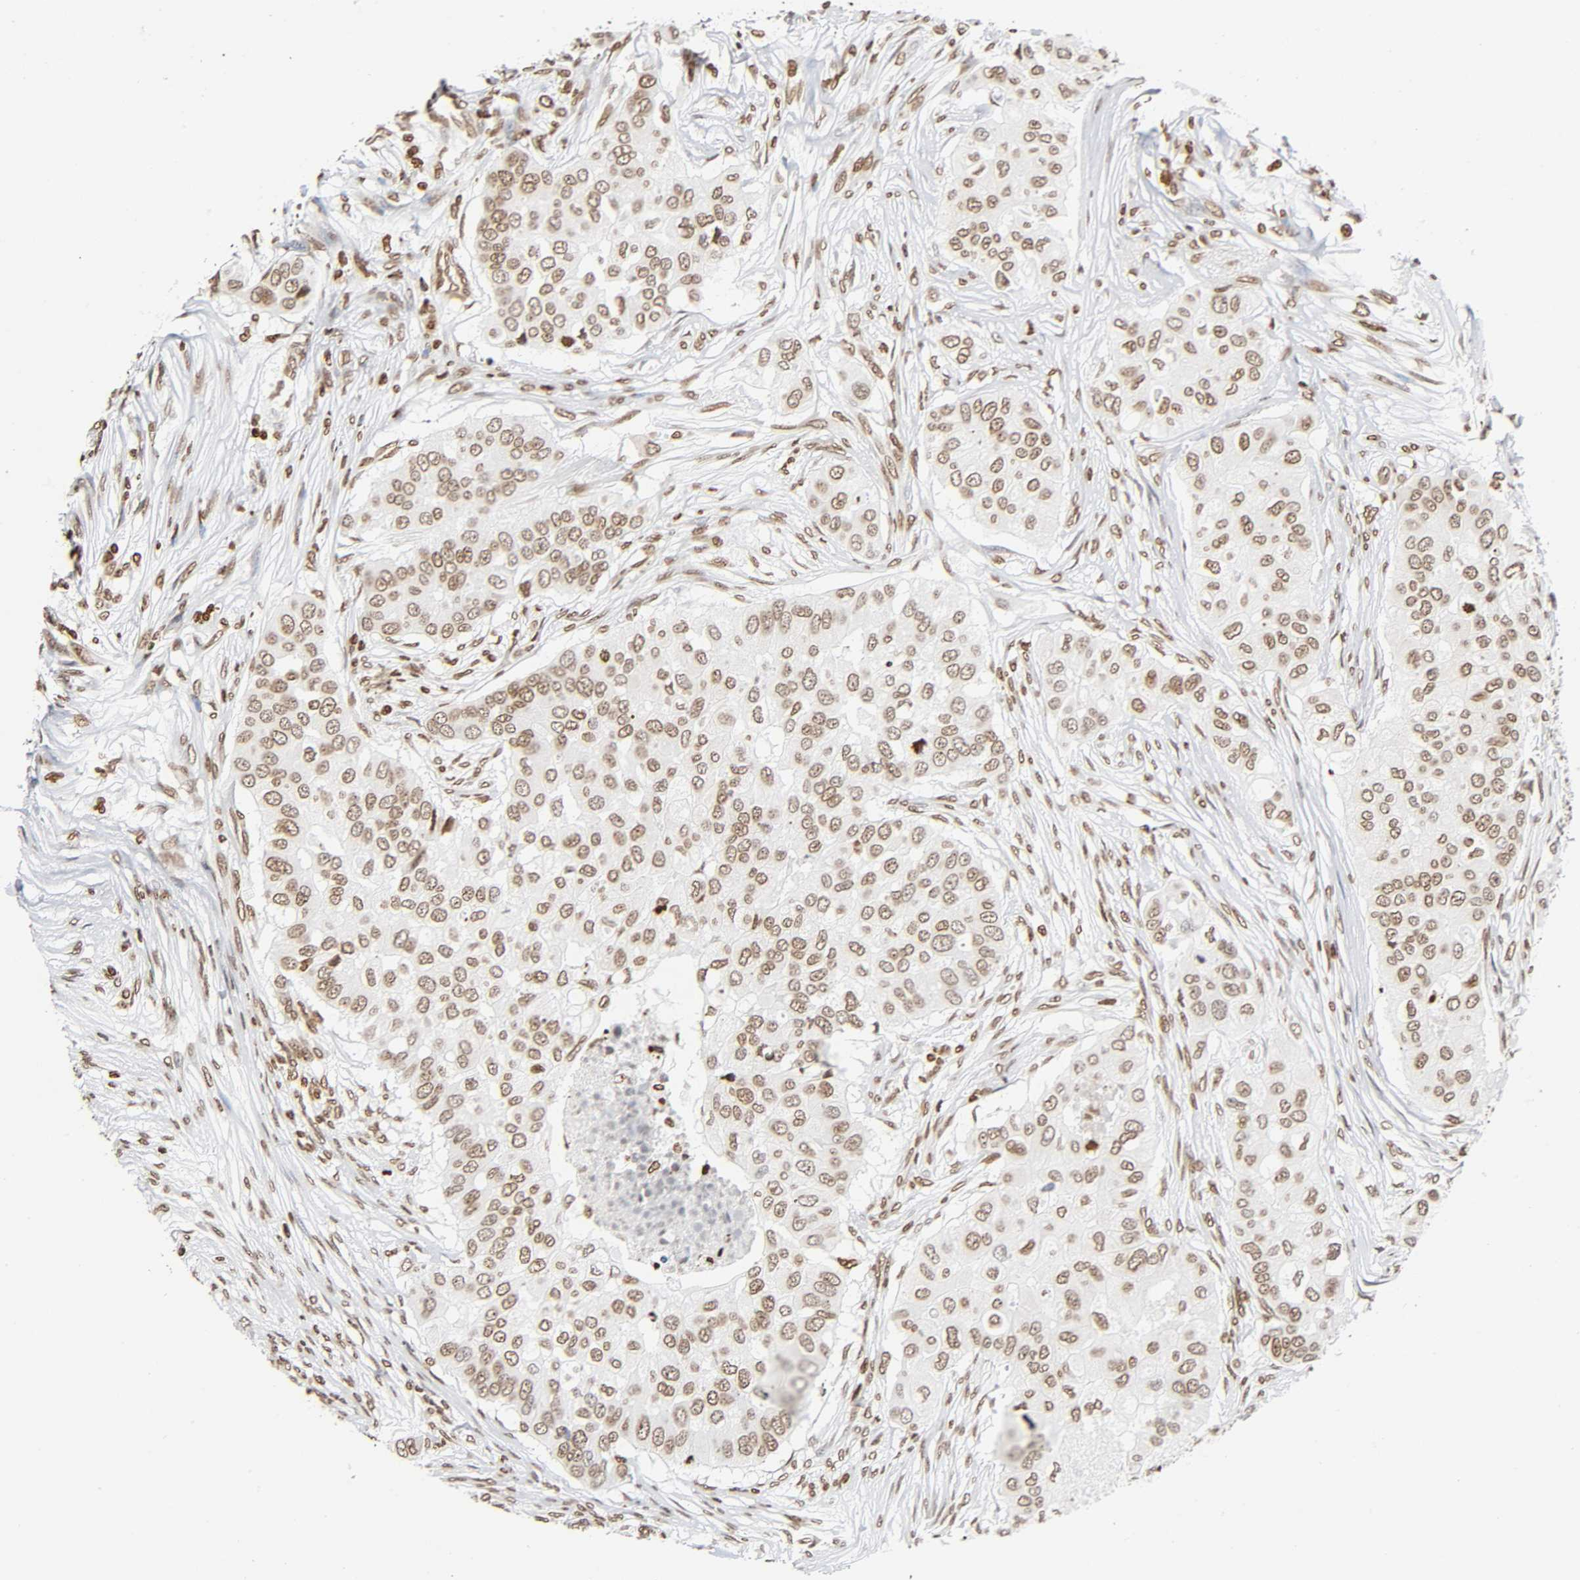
{"staining": {"intensity": "moderate", "quantity": ">75%", "location": "nuclear"}, "tissue": "breast cancer", "cell_type": "Tumor cells", "image_type": "cancer", "snomed": [{"axis": "morphology", "description": "Normal tissue, NOS"}, {"axis": "morphology", "description": "Duct carcinoma"}, {"axis": "topography", "description": "Breast"}], "caption": "High-power microscopy captured an IHC histopathology image of breast cancer (invasive ductal carcinoma), revealing moderate nuclear expression in about >75% of tumor cells.", "gene": "HOXA6", "patient": {"sex": "female", "age": 49}}